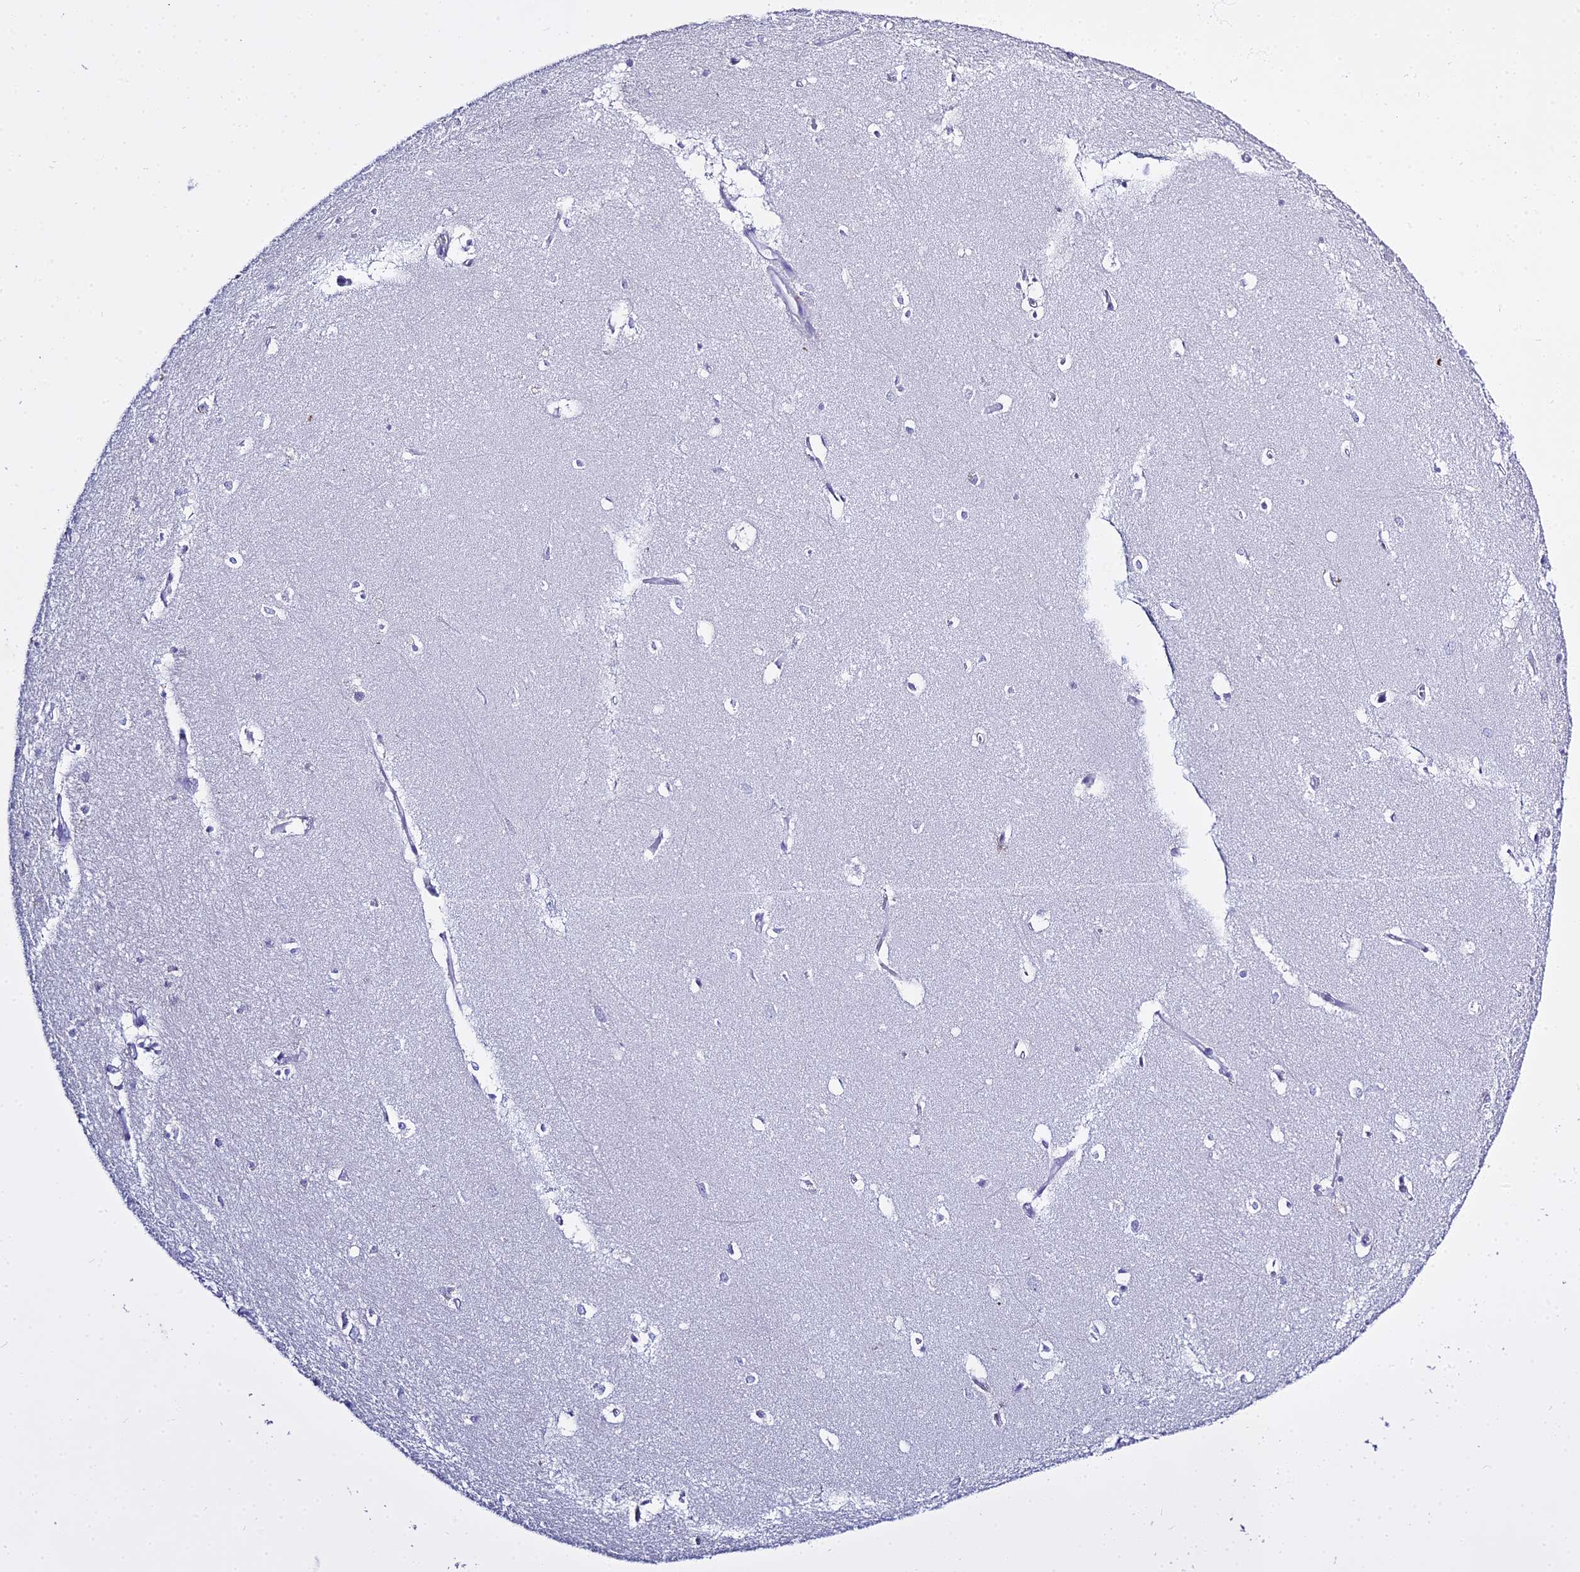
{"staining": {"intensity": "negative", "quantity": "none", "location": "none"}, "tissue": "hippocampus", "cell_type": "Glial cells", "image_type": "normal", "snomed": [{"axis": "morphology", "description": "Normal tissue, NOS"}, {"axis": "topography", "description": "Hippocampus"}], "caption": "Immunohistochemical staining of benign human hippocampus displays no significant staining in glial cells. (Brightfield microscopy of DAB immunohistochemistry (IHC) at high magnification).", "gene": "CD5", "patient": {"sex": "female", "age": 64}}